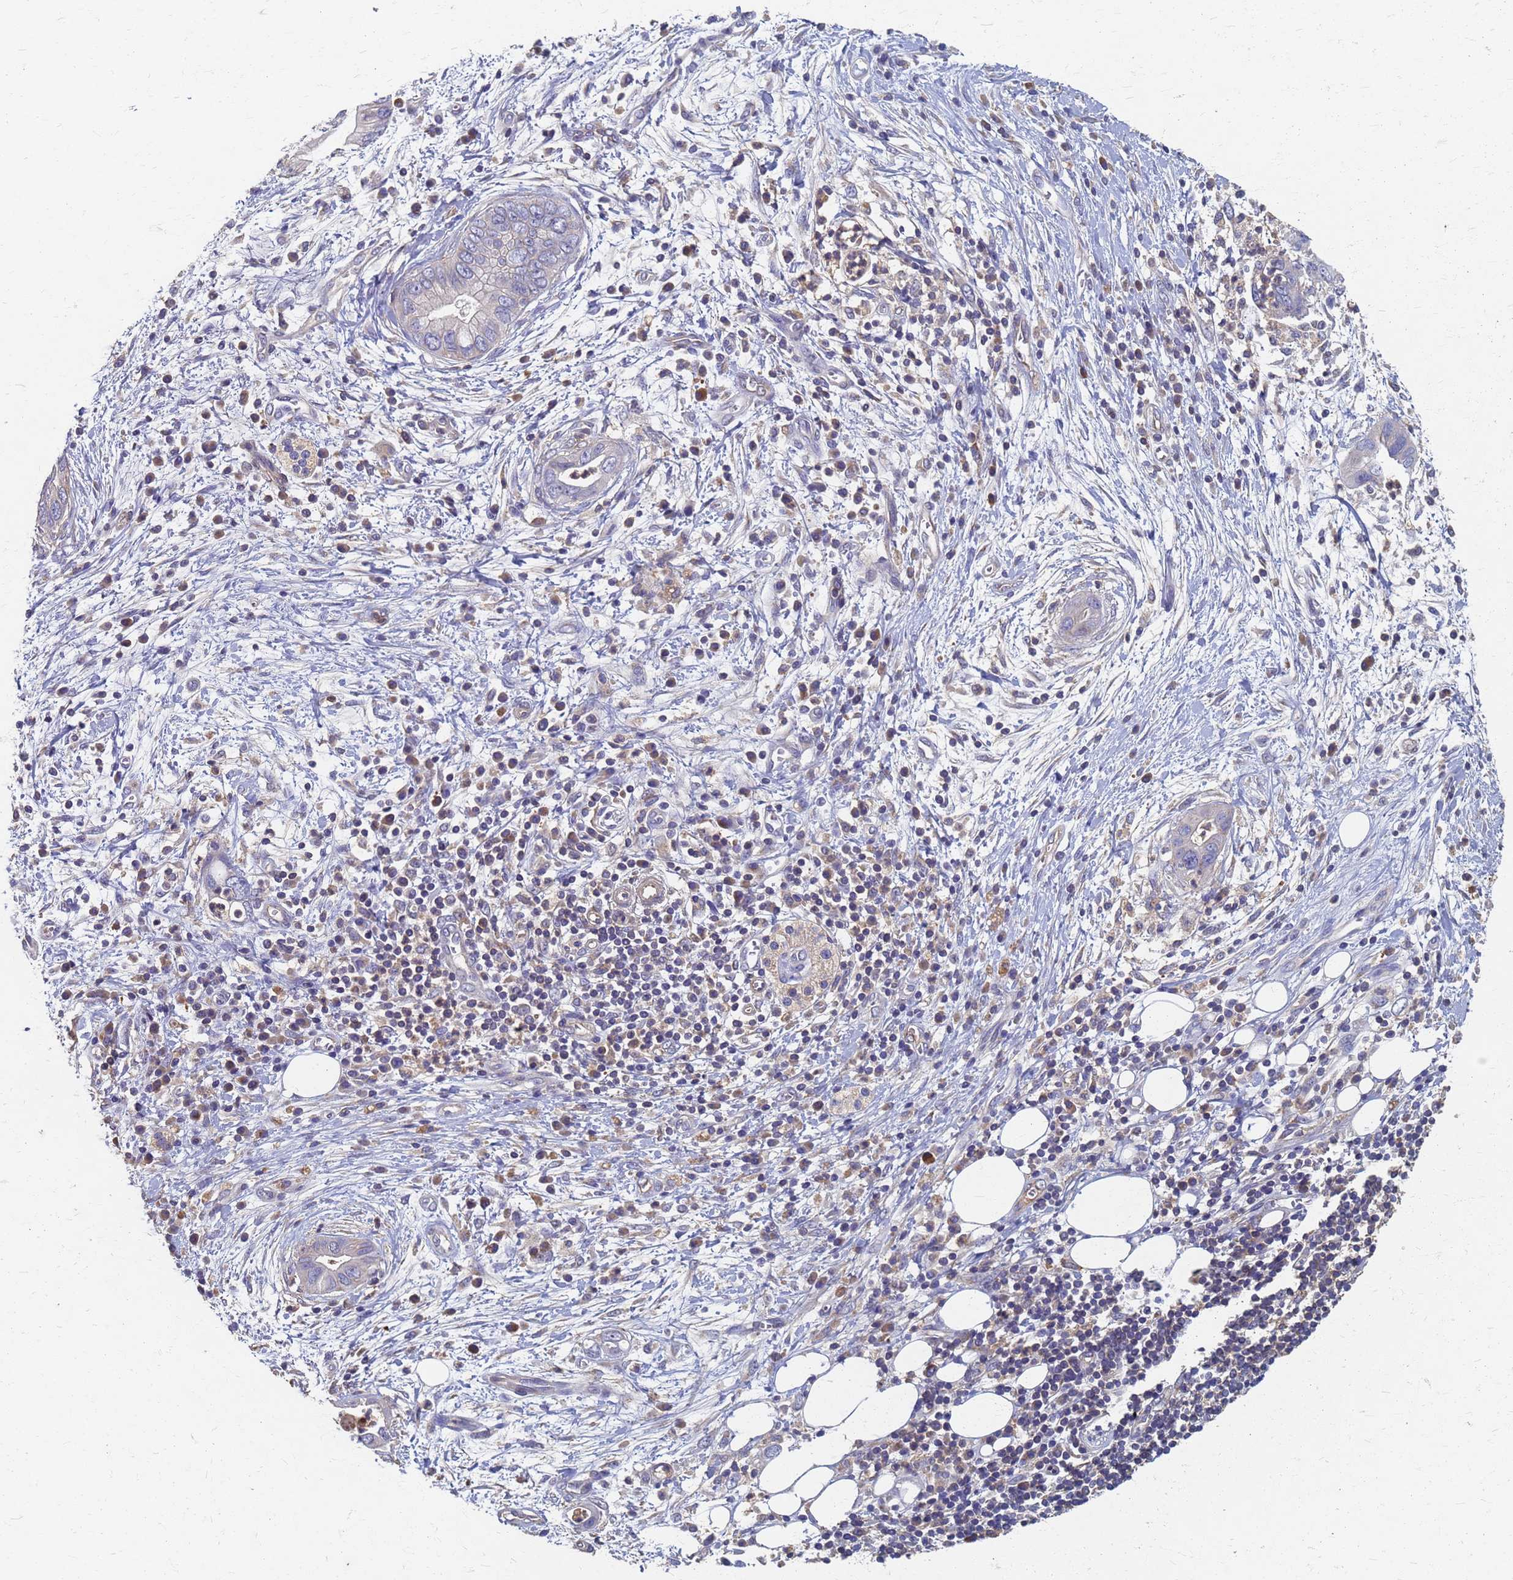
{"staining": {"intensity": "negative", "quantity": "none", "location": "none"}, "tissue": "pancreatic cancer", "cell_type": "Tumor cells", "image_type": "cancer", "snomed": [{"axis": "morphology", "description": "Adenocarcinoma, NOS"}, {"axis": "topography", "description": "Pancreas"}], "caption": "High power microscopy histopathology image of an IHC histopathology image of pancreatic cancer (adenocarcinoma), revealing no significant expression in tumor cells.", "gene": "KRCC1", "patient": {"sex": "male", "age": 75}}